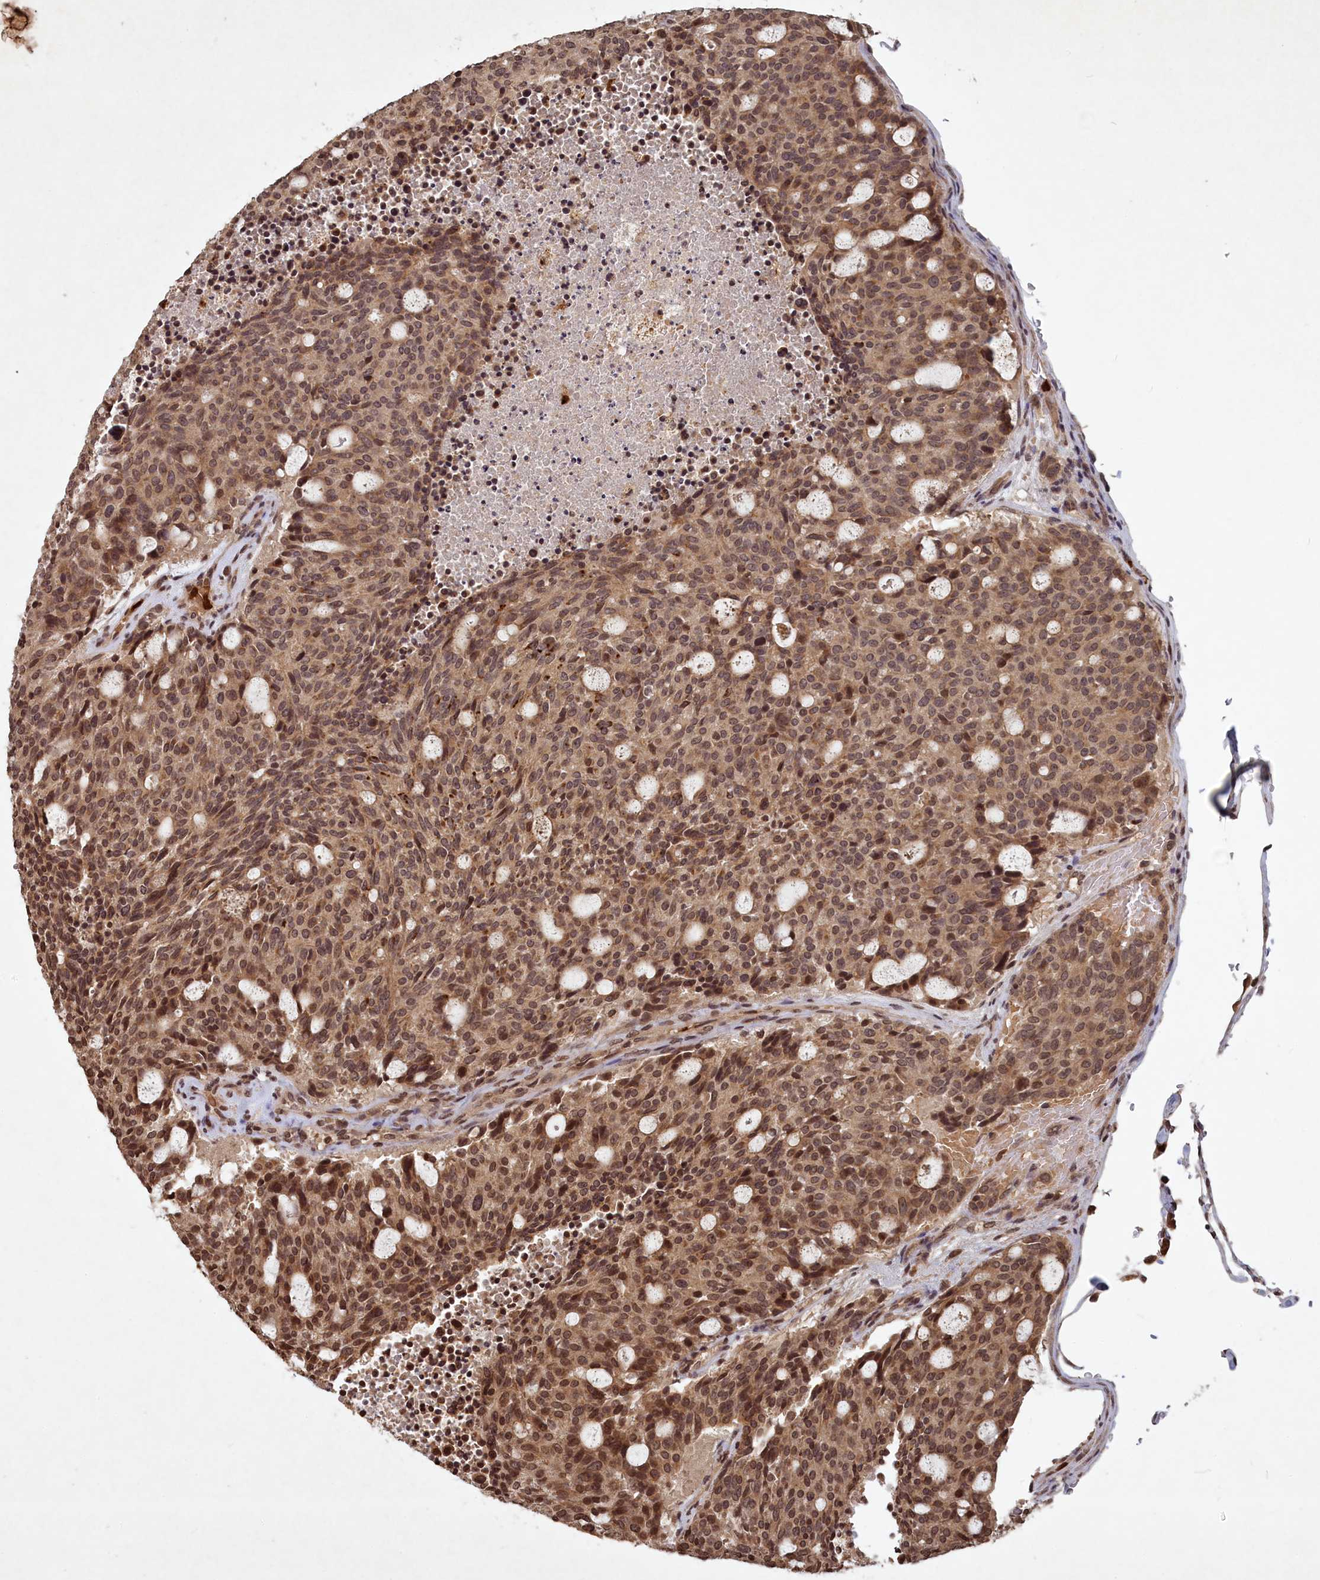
{"staining": {"intensity": "moderate", "quantity": ">75%", "location": "nuclear"}, "tissue": "carcinoid", "cell_type": "Tumor cells", "image_type": "cancer", "snomed": [{"axis": "morphology", "description": "Carcinoid, malignant, NOS"}, {"axis": "topography", "description": "Pancreas"}], "caption": "Carcinoid stained for a protein (brown) exhibits moderate nuclear positive expression in about >75% of tumor cells.", "gene": "SRMS", "patient": {"sex": "female", "age": 54}}